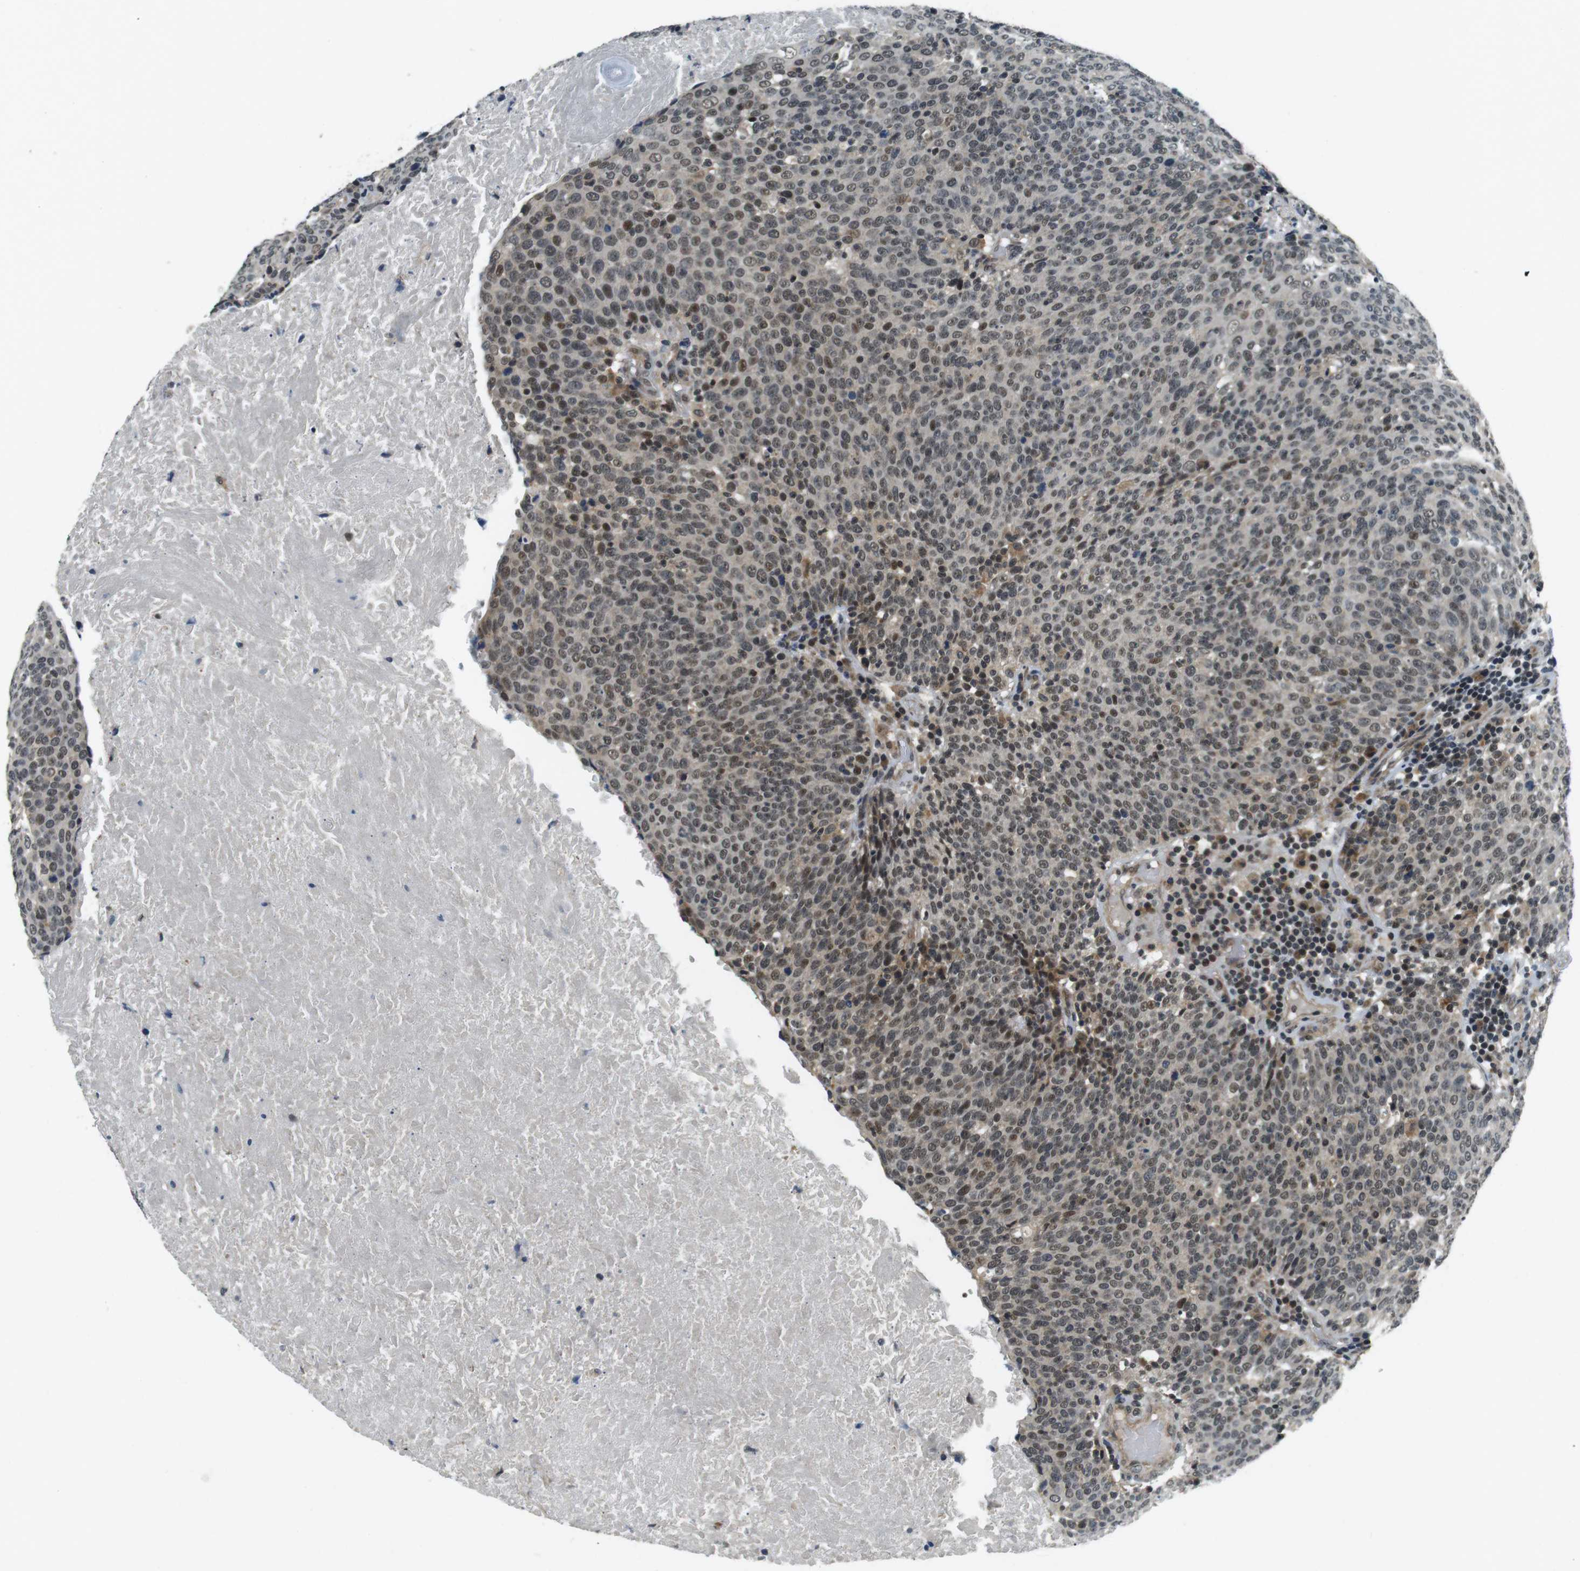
{"staining": {"intensity": "moderate", "quantity": ">75%", "location": "cytoplasmic/membranous,nuclear"}, "tissue": "head and neck cancer", "cell_type": "Tumor cells", "image_type": "cancer", "snomed": [{"axis": "morphology", "description": "Squamous cell carcinoma, NOS"}, {"axis": "morphology", "description": "Squamous cell carcinoma, metastatic, NOS"}, {"axis": "topography", "description": "Lymph node"}, {"axis": "topography", "description": "Head-Neck"}], "caption": "The micrograph demonstrates immunohistochemical staining of head and neck cancer. There is moderate cytoplasmic/membranous and nuclear expression is present in about >75% of tumor cells. (DAB IHC with brightfield microscopy, high magnification).", "gene": "BRD4", "patient": {"sex": "male", "age": 62}}